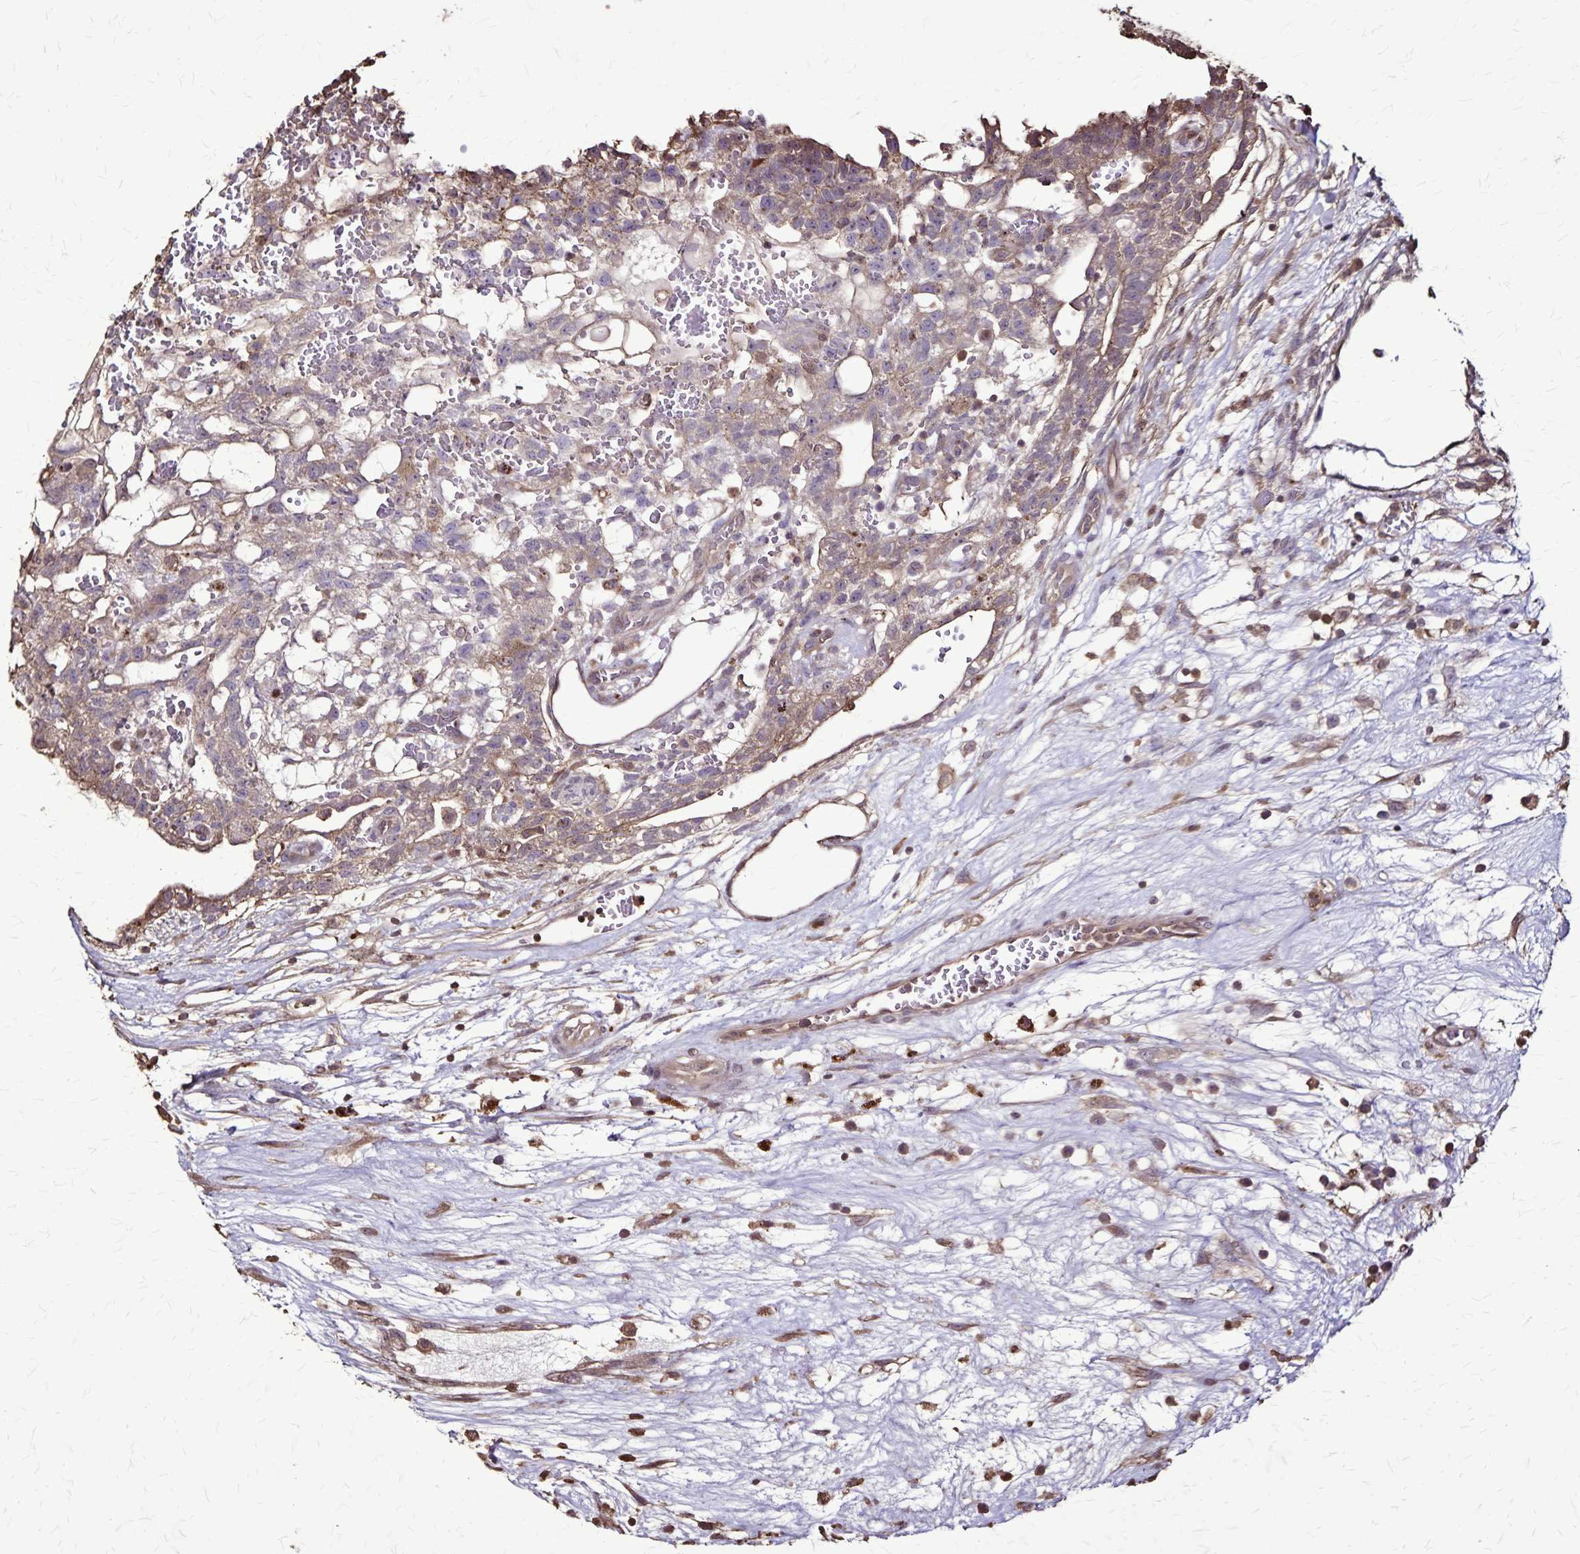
{"staining": {"intensity": "weak", "quantity": "<25%", "location": "cytoplasmic/membranous"}, "tissue": "testis cancer", "cell_type": "Tumor cells", "image_type": "cancer", "snomed": [{"axis": "morphology", "description": "Normal tissue, NOS"}, {"axis": "morphology", "description": "Carcinoma, Embryonal, NOS"}, {"axis": "topography", "description": "Testis"}], "caption": "The immunohistochemistry histopathology image has no significant staining in tumor cells of testis cancer tissue. Brightfield microscopy of IHC stained with DAB (brown) and hematoxylin (blue), captured at high magnification.", "gene": "CHMP1B", "patient": {"sex": "male", "age": 32}}